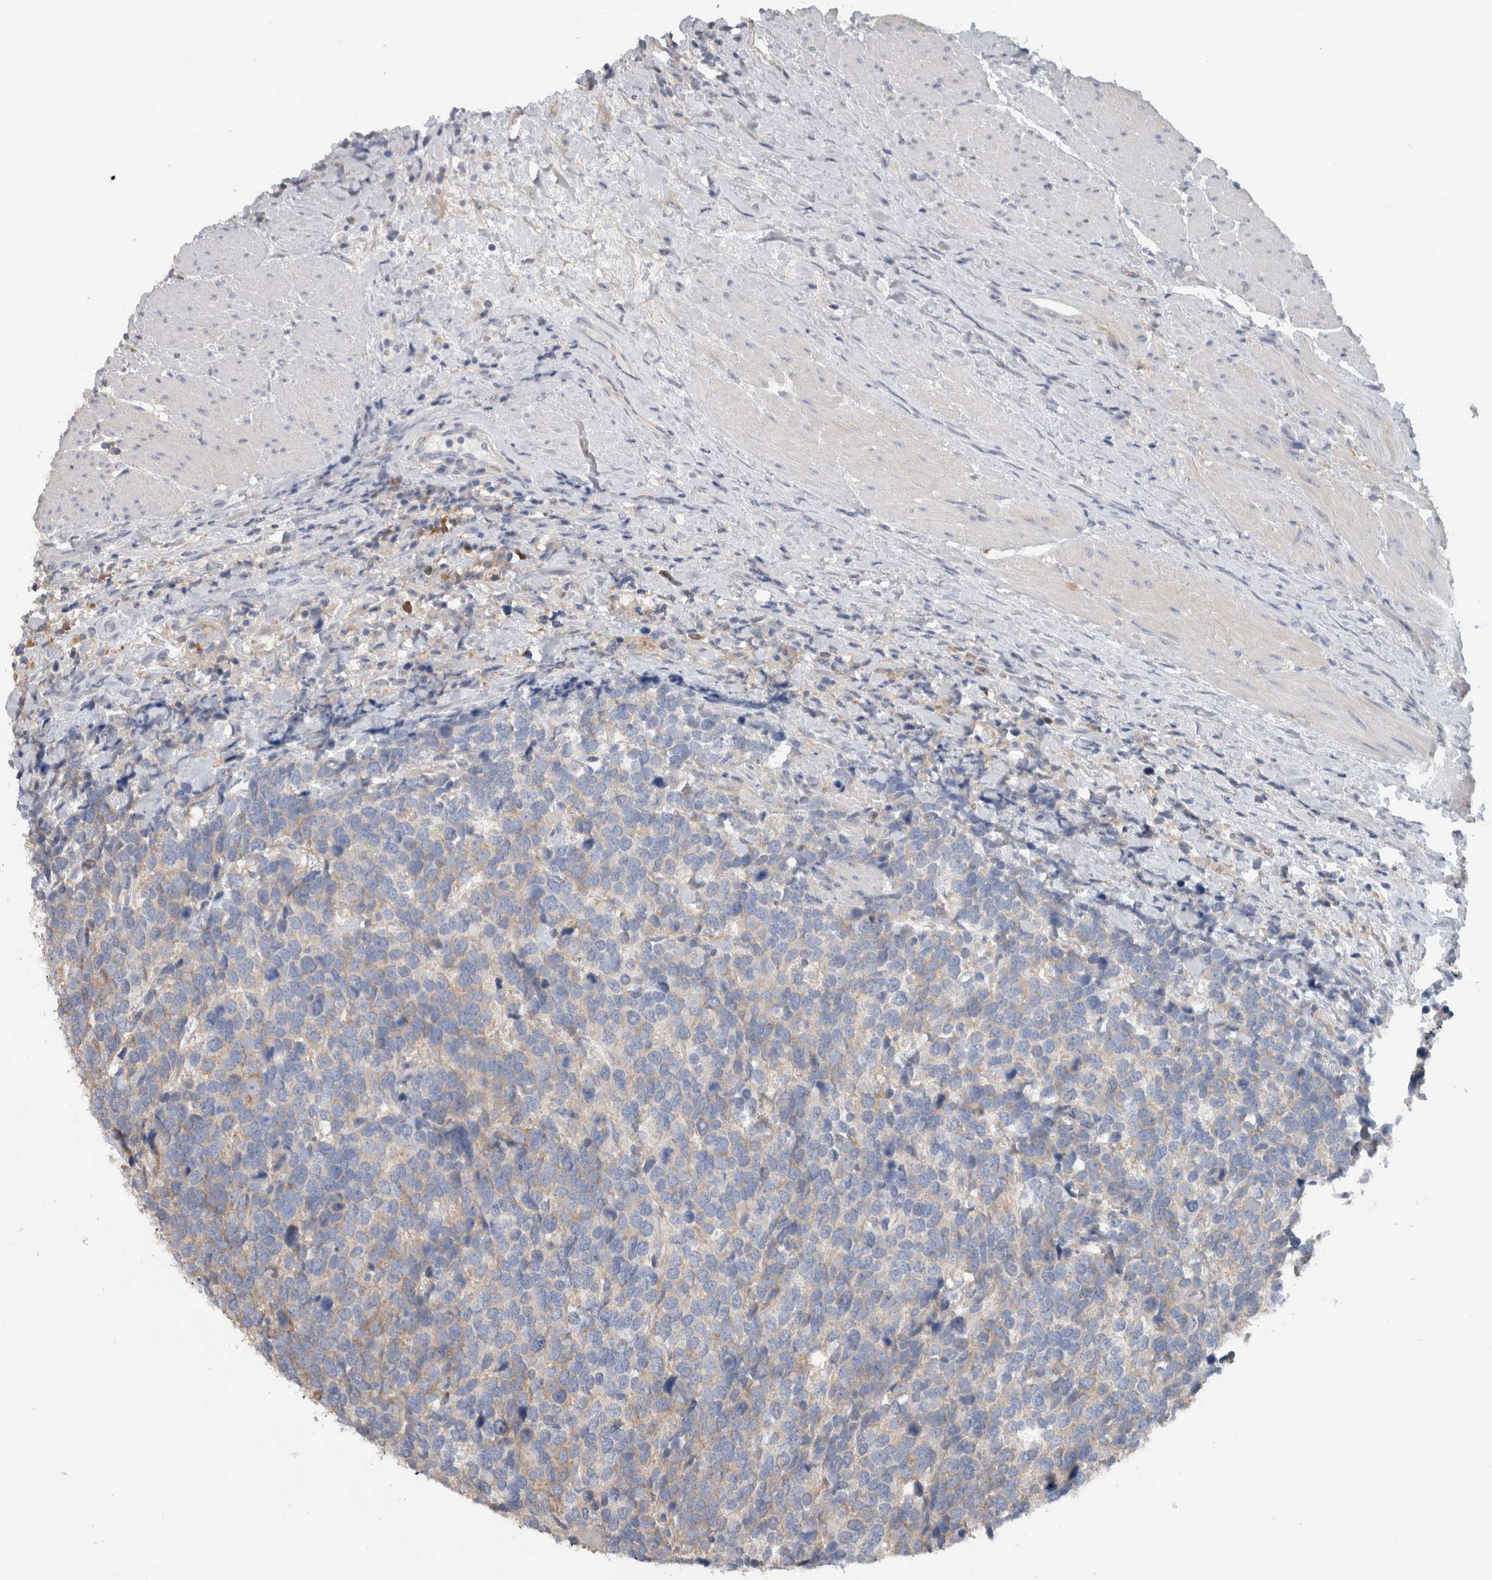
{"staining": {"intensity": "weak", "quantity": "25%-75%", "location": "cytoplasmic/membranous"}, "tissue": "urothelial cancer", "cell_type": "Tumor cells", "image_type": "cancer", "snomed": [{"axis": "morphology", "description": "Urothelial carcinoma, High grade"}, {"axis": "topography", "description": "Urinary bladder"}], "caption": "A high-resolution histopathology image shows immunohistochemistry (IHC) staining of urothelial cancer, which demonstrates weak cytoplasmic/membranous staining in approximately 25%-75% of tumor cells. (IHC, brightfield microscopy, high magnification).", "gene": "SCRN1", "patient": {"sex": "female", "age": 82}}